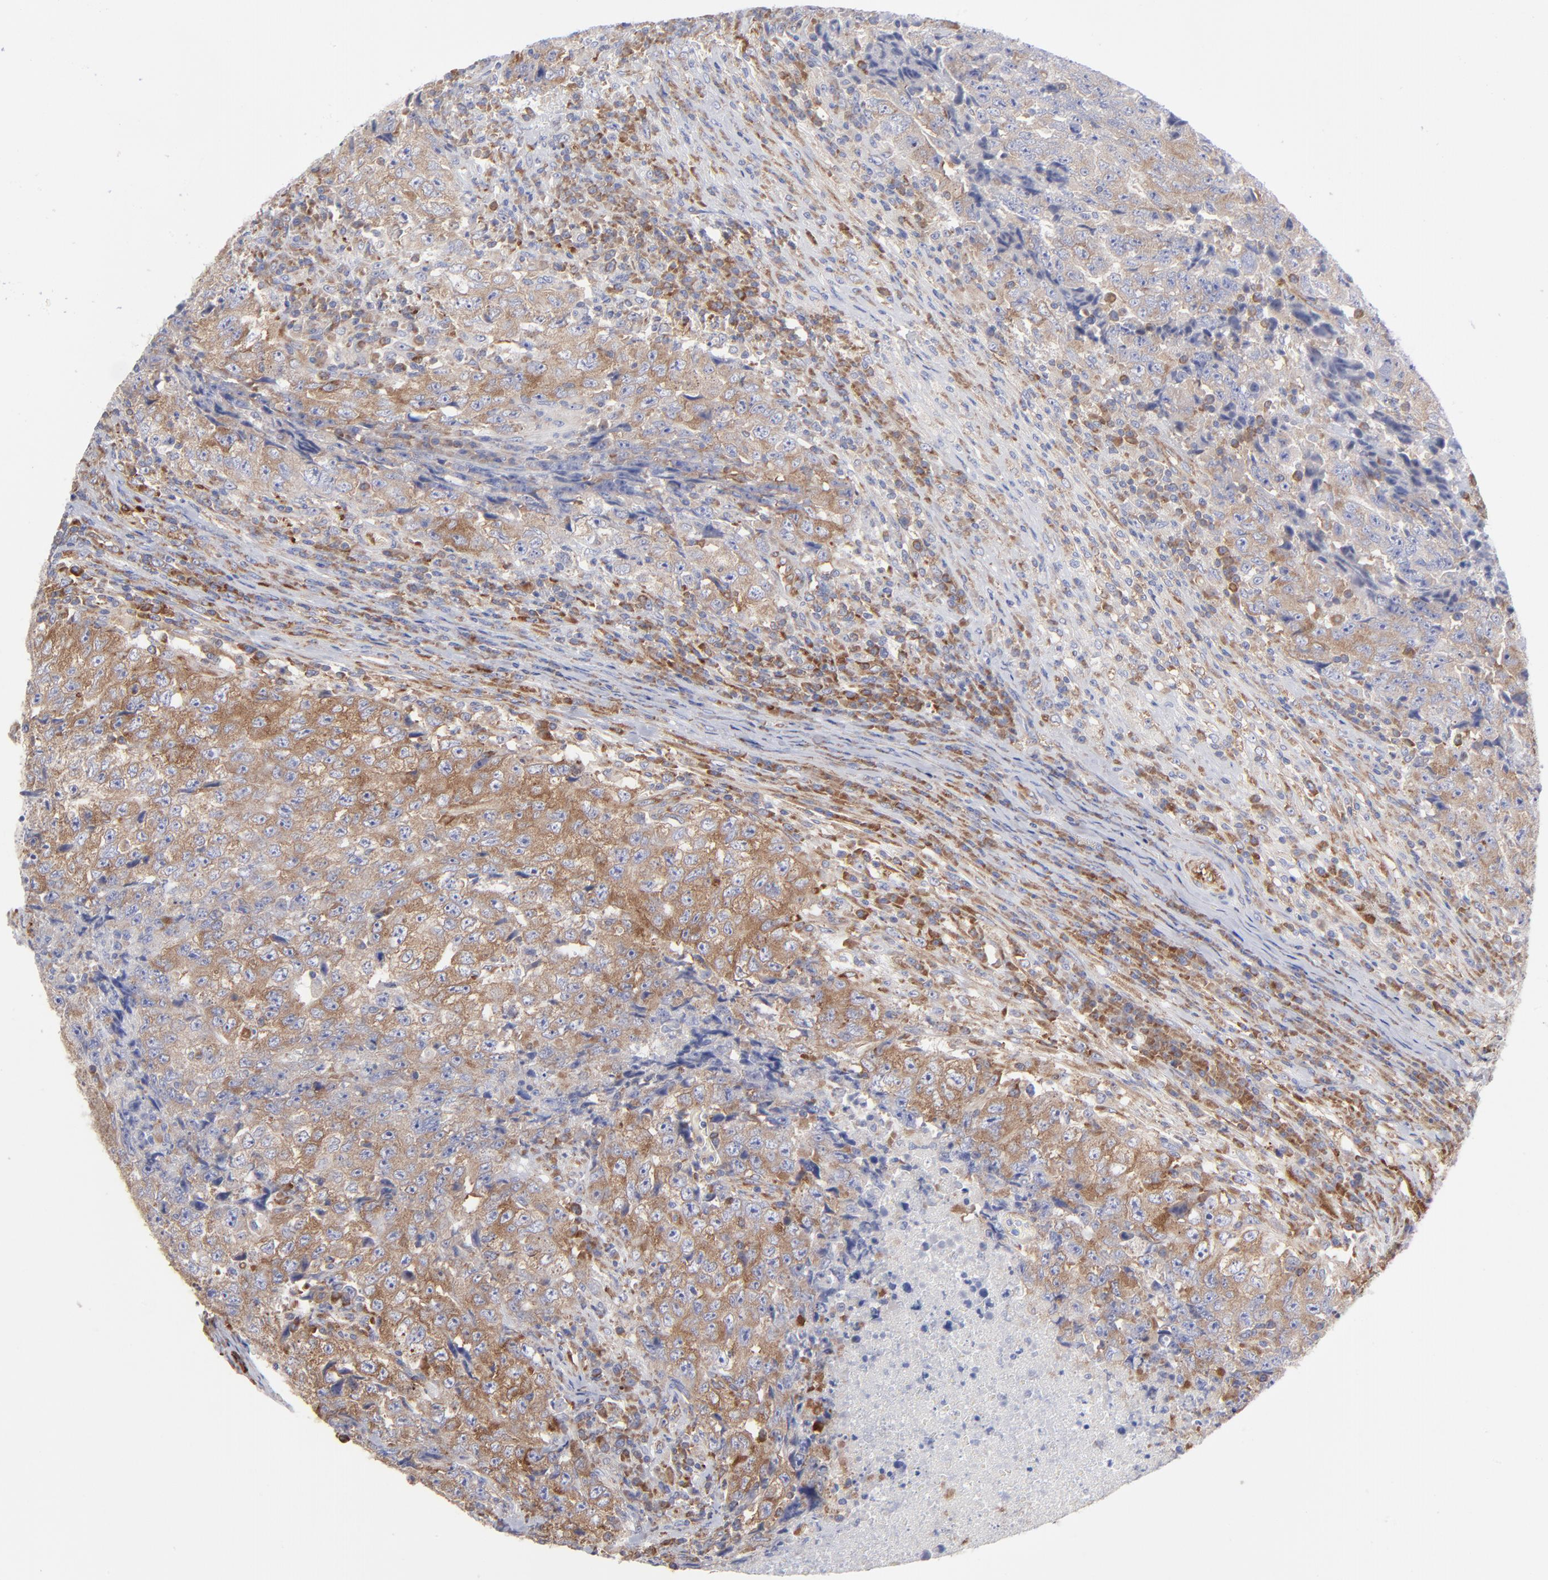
{"staining": {"intensity": "strong", "quantity": ">75%", "location": "cytoplasmic/membranous"}, "tissue": "testis cancer", "cell_type": "Tumor cells", "image_type": "cancer", "snomed": [{"axis": "morphology", "description": "Necrosis, NOS"}, {"axis": "morphology", "description": "Carcinoma, Embryonal, NOS"}, {"axis": "topography", "description": "Testis"}], "caption": "The photomicrograph demonstrates staining of testis cancer (embryonal carcinoma), revealing strong cytoplasmic/membranous protein positivity (brown color) within tumor cells.", "gene": "EIF2AK2", "patient": {"sex": "male", "age": 19}}